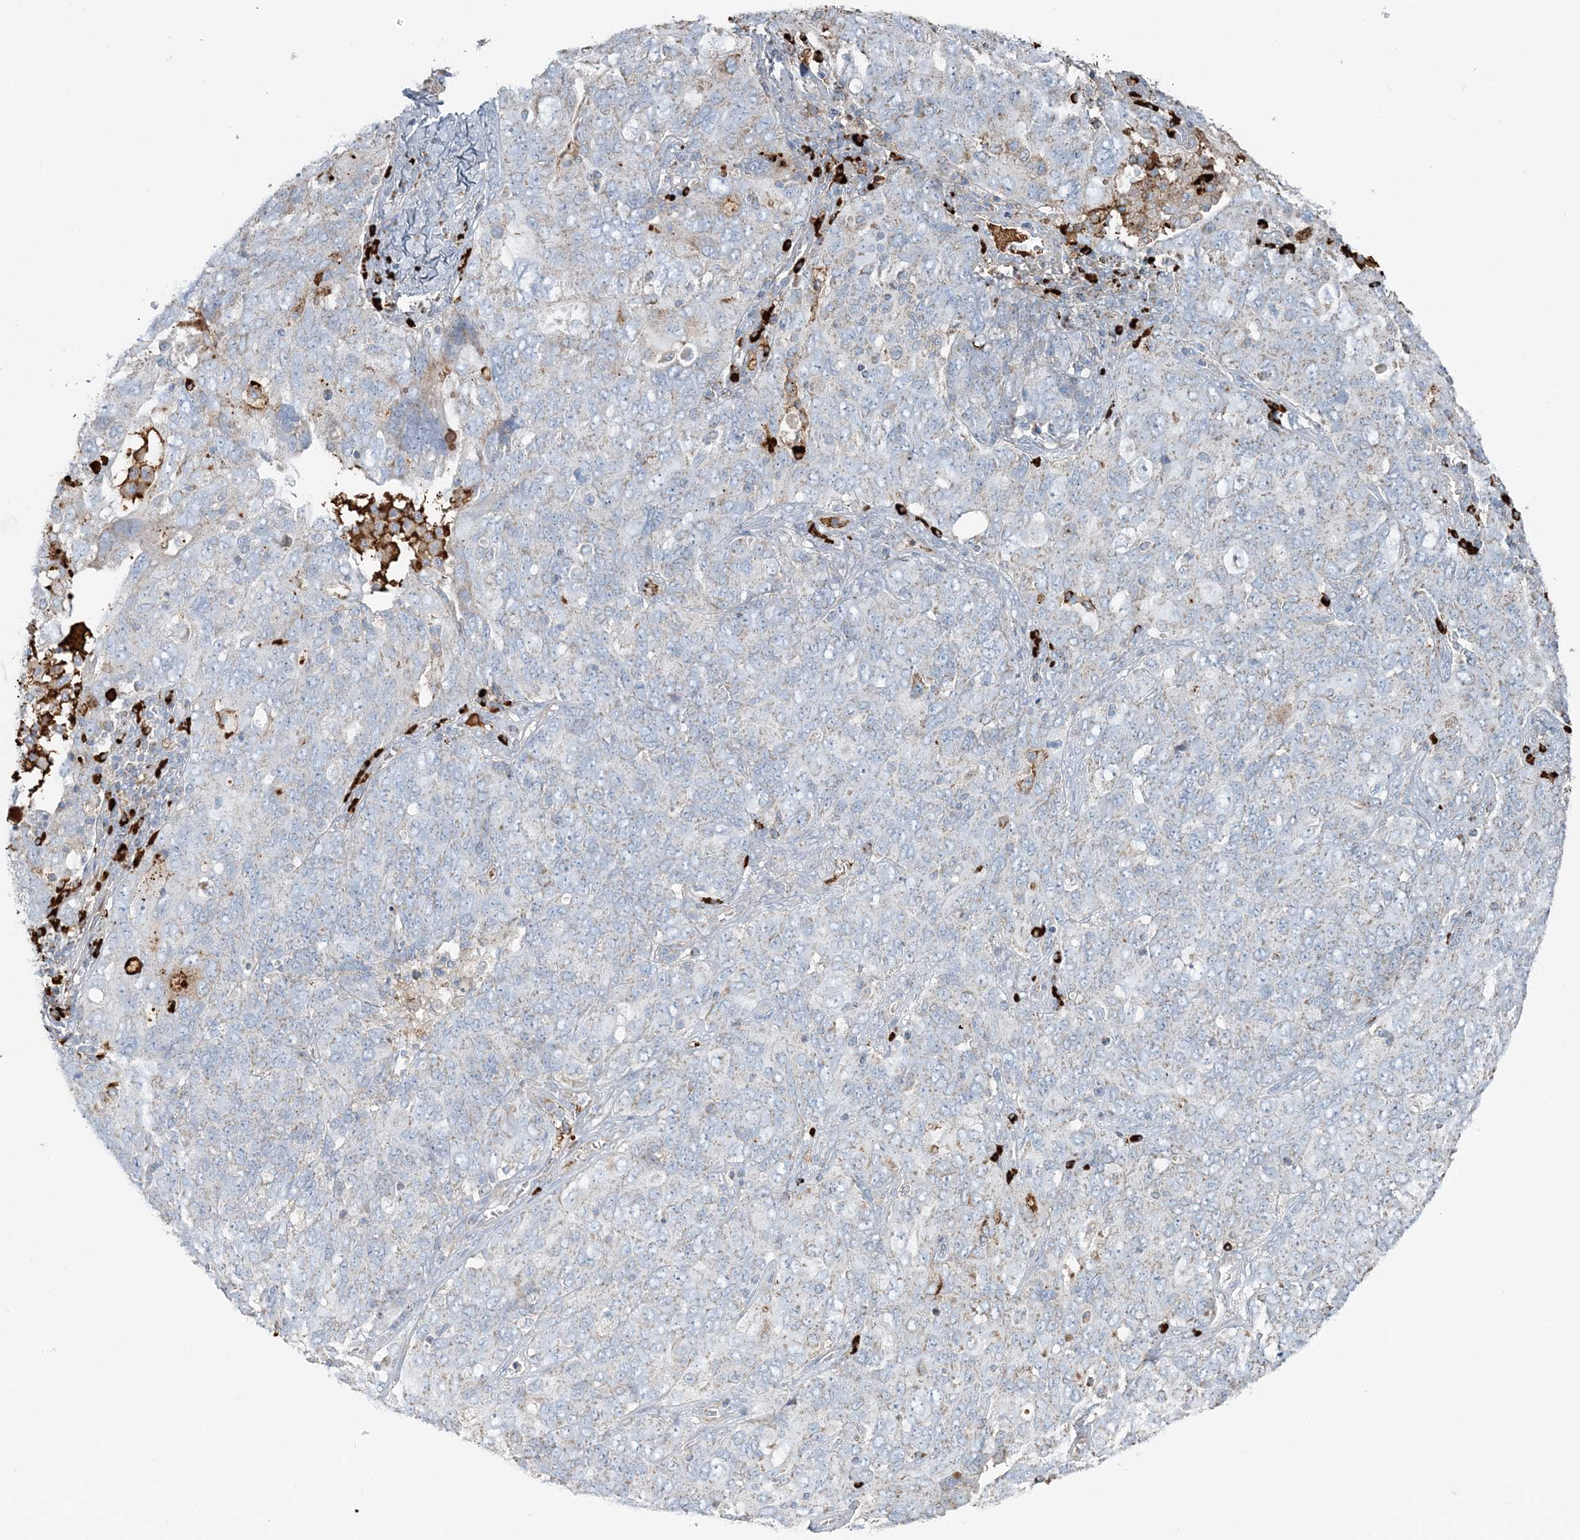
{"staining": {"intensity": "weak", "quantity": "<25%", "location": "cytoplasmic/membranous"}, "tissue": "ovarian cancer", "cell_type": "Tumor cells", "image_type": "cancer", "snomed": [{"axis": "morphology", "description": "Carcinoma, endometroid"}, {"axis": "topography", "description": "Ovary"}], "caption": "Ovarian cancer (endometroid carcinoma) was stained to show a protein in brown. There is no significant expression in tumor cells.", "gene": "SLC22A16", "patient": {"sex": "female", "age": 62}}